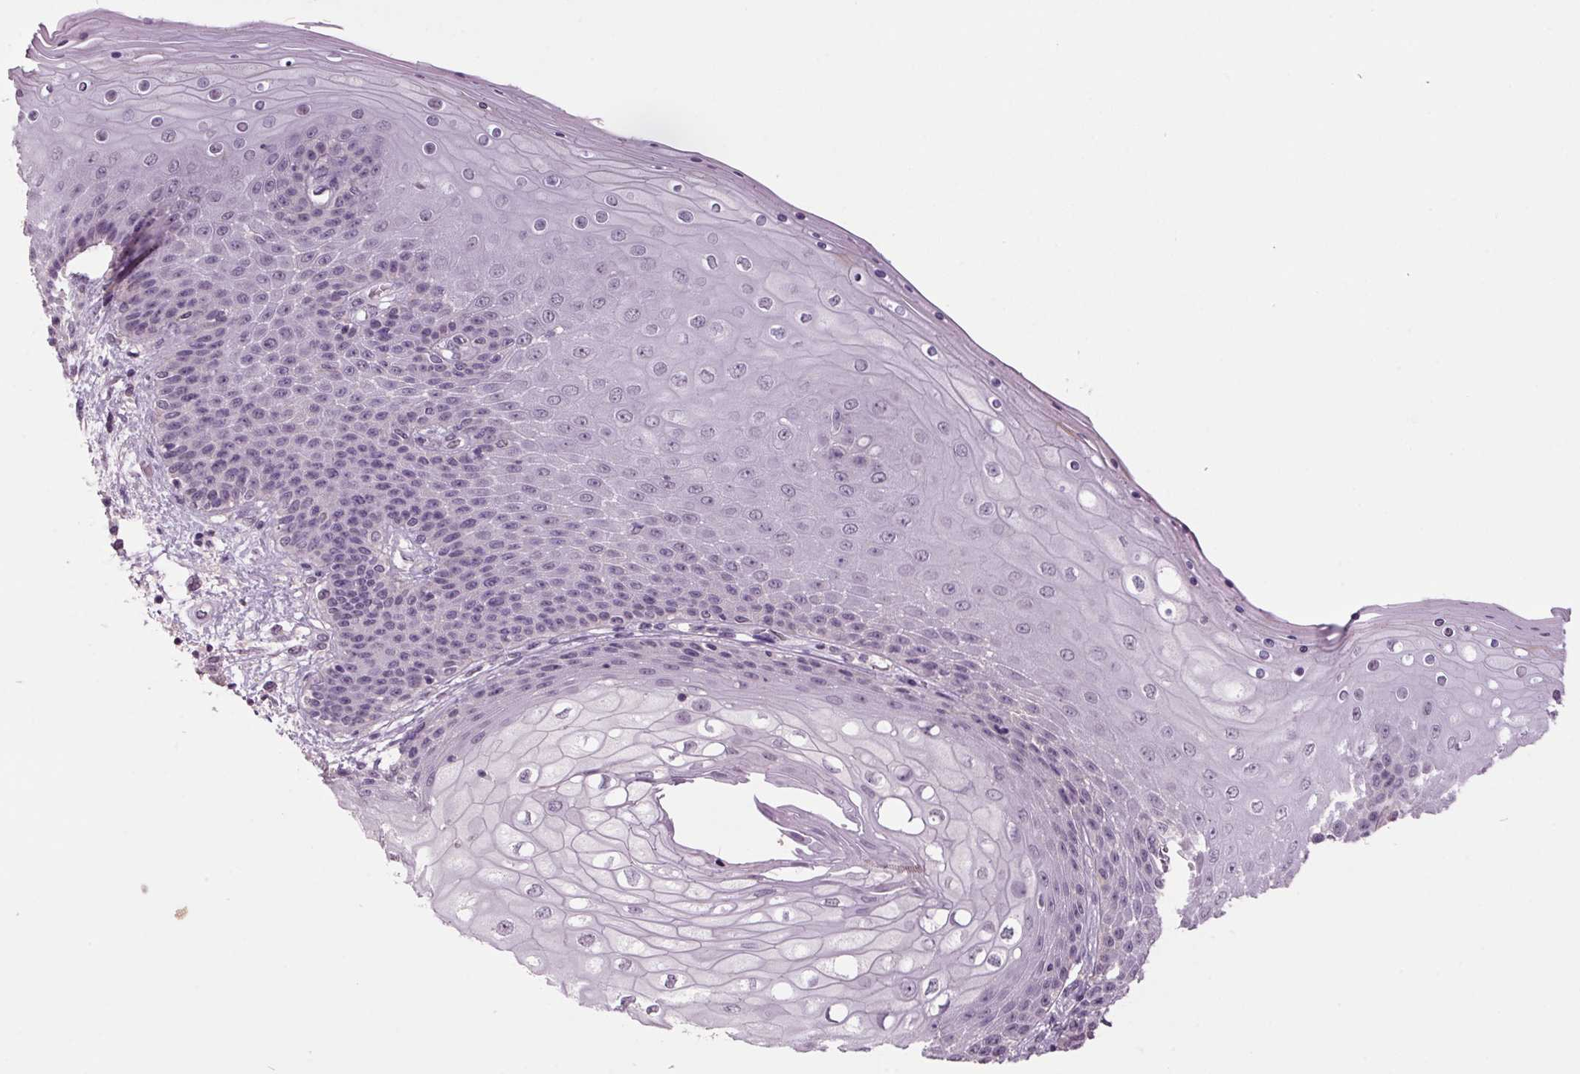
{"staining": {"intensity": "negative", "quantity": "none", "location": "none"}, "tissue": "skin", "cell_type": "Epidermal cells", "image_type": "normal", "snomed": [{"axis": "morphology", "description": "Normal tissue, NOS"}, {"axis": "topography", "description": "Anal"}], "caption": "An immunohistochemistry image of benign skin is shown. There is no staining in epidermal cells of skin. The staining was performed using DAB to visualize the protein expression in brown, while the nuclei were stained in blue with hematoxylin (Magnification: 20x).", "gene": "C2orf16", "patient": {"sex": "female", "age": 46}}